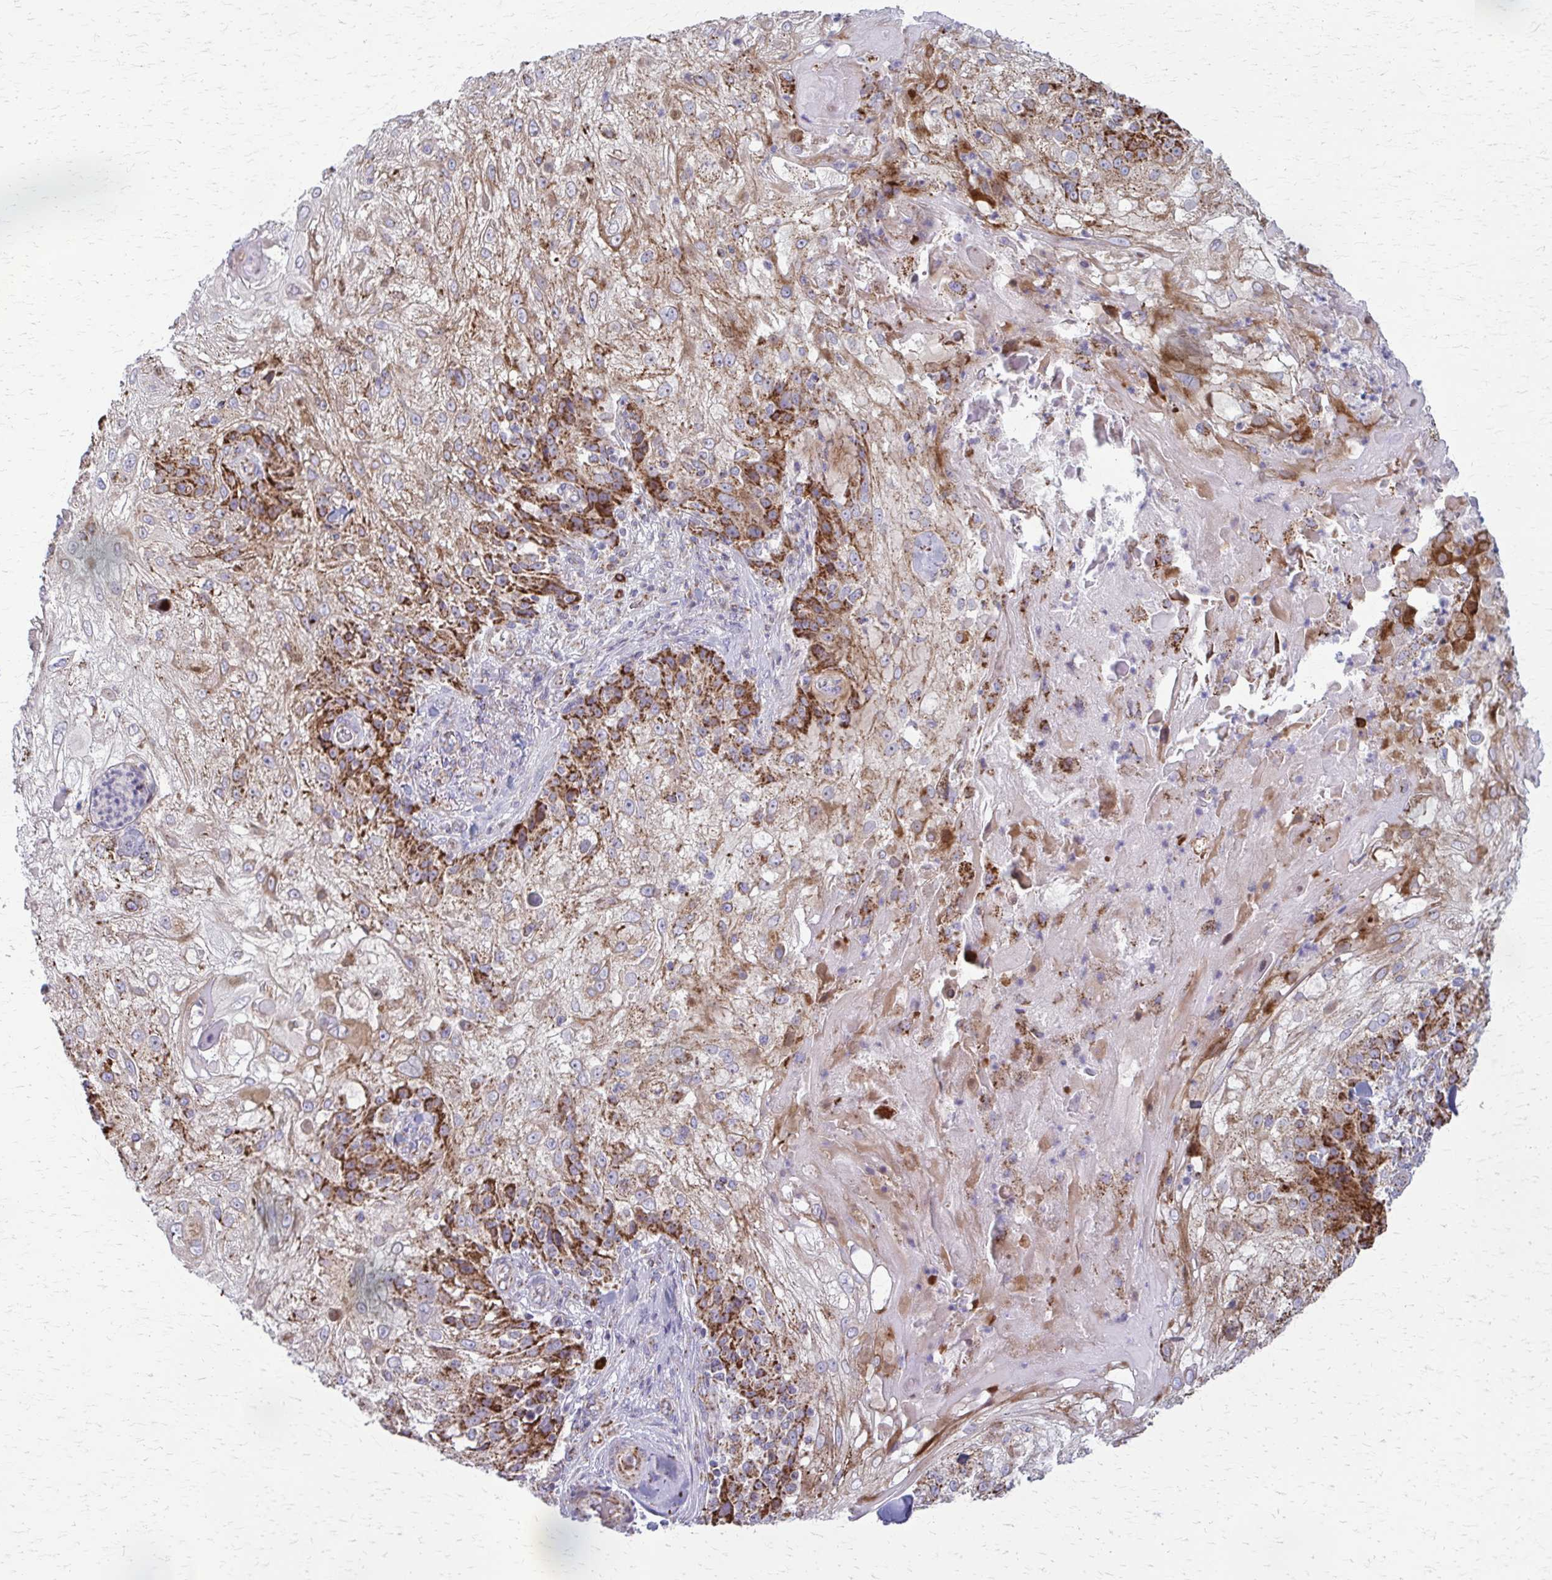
{"staining": {"intensity": "strong", "quantity": "<25%", "location": "cytoplasmic/membranous"}, "tissue": "skin cancer", "cell_type": "Tumor cells", "image_type": "cancer", "snomed": [{"axis": "morphology", "description": "Normal tissue, NOS"}, {"axis": "morphology", "description": "Squamous cell carcinoma, NOS"}, {"axis": "topography", "description": "Skin"}], "caption": "Immunohistochemistry of squamous cell carcinoma (skin) exhibits medium levels of strong cytoplasmic/membranous positivity in about <25% of tumor cells.", "gene": "TVP23A", "patient": {"sex": "female", "age": 83}}